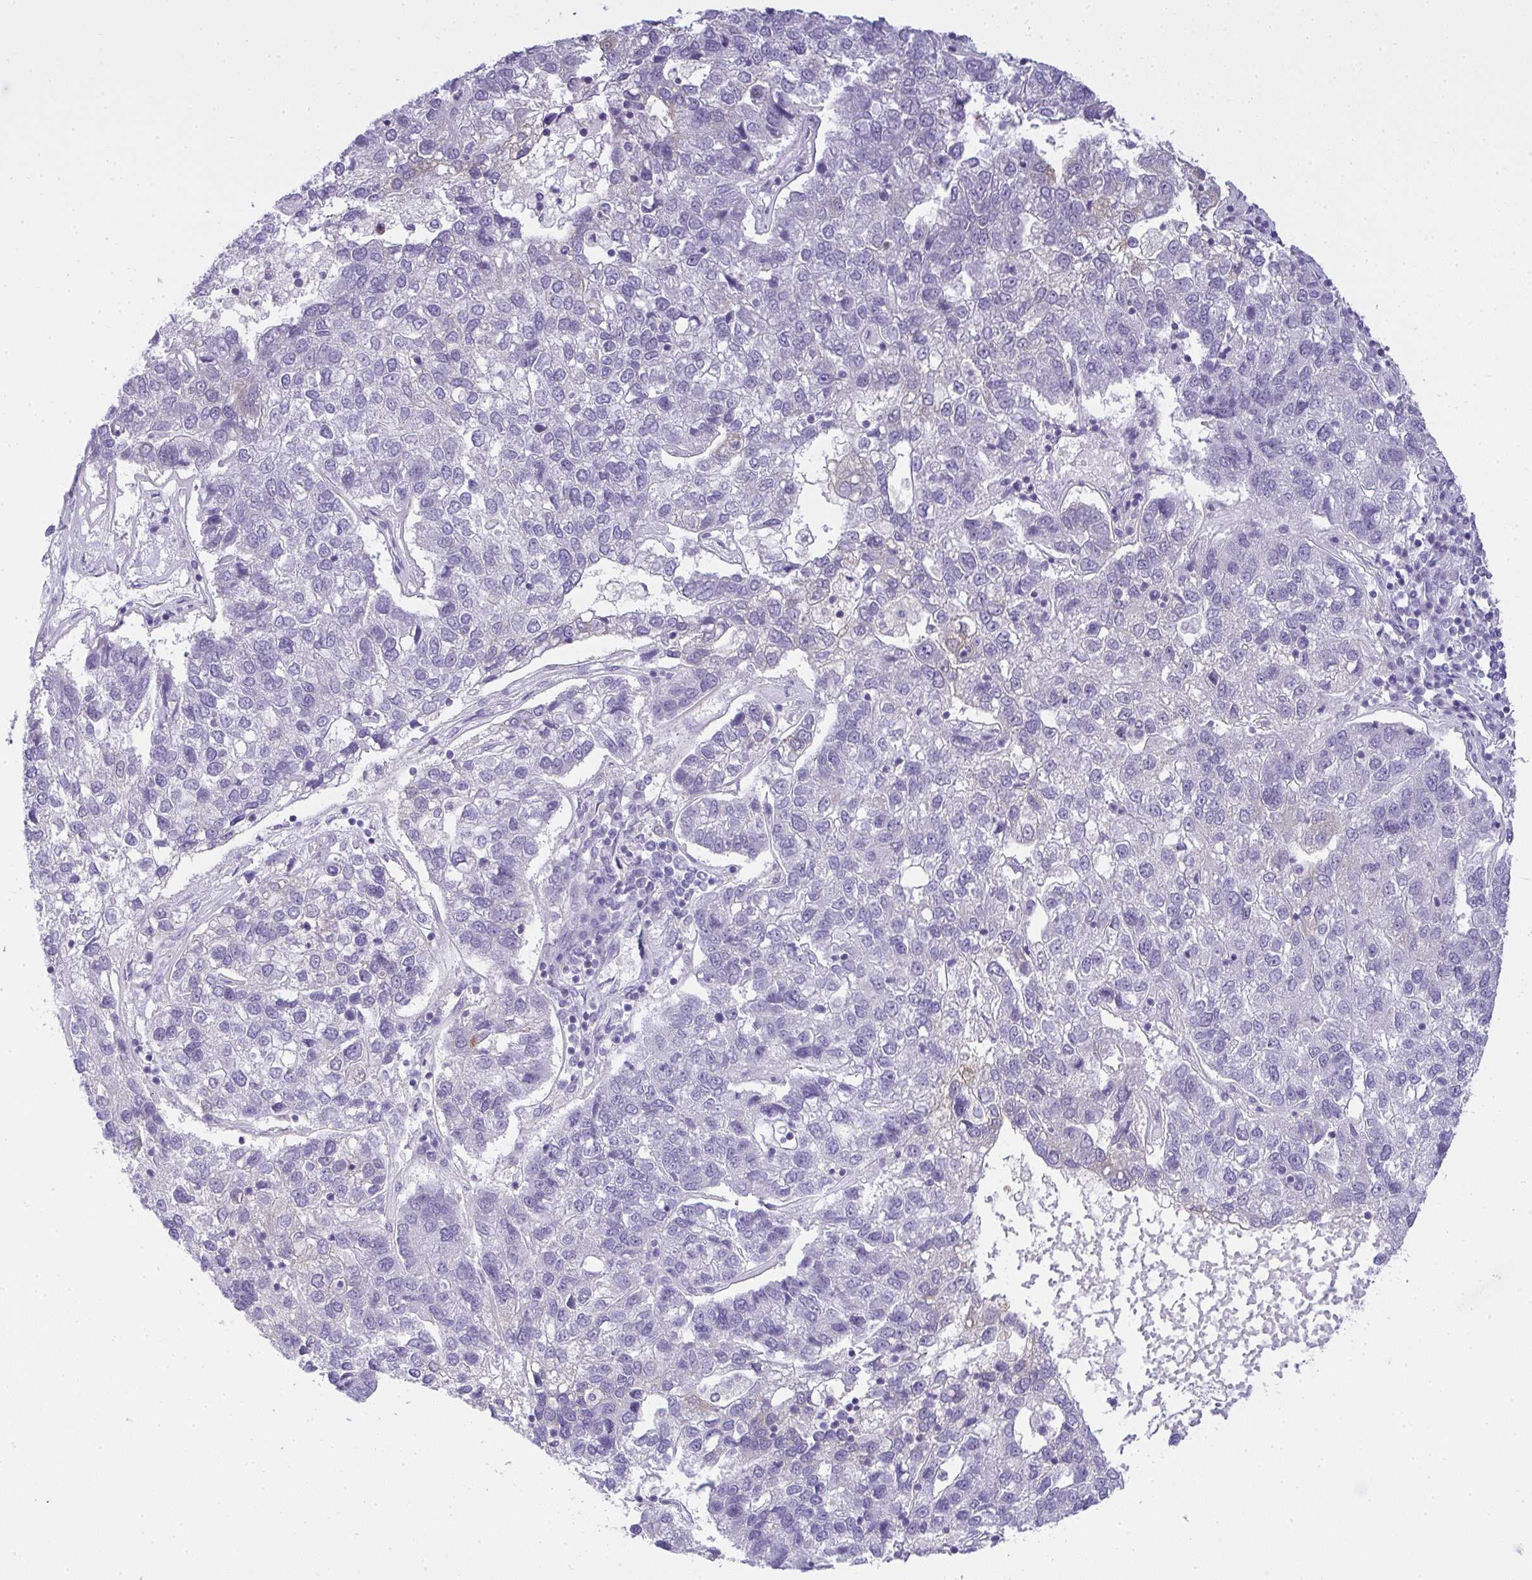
{"staining": {"intensity": "negative", "quantity": "none", "location": "none"}, "tissue": "pancreatic cancer", "cell_type": "Tumor cells", "image_type": "cancer", "snomed": [{"axis": "morphology", "description": "Adenocarcinoma, NOS"}, {"axis": "topography", "description": "Pancreas"}], "caption": "A micrograph of adenocarcinoma (pancreatic) stained for a protein exhibits no brown staining in tumor cells.", "gene": "GSDMB", "patient": {"sex": "female", "age": 61}}